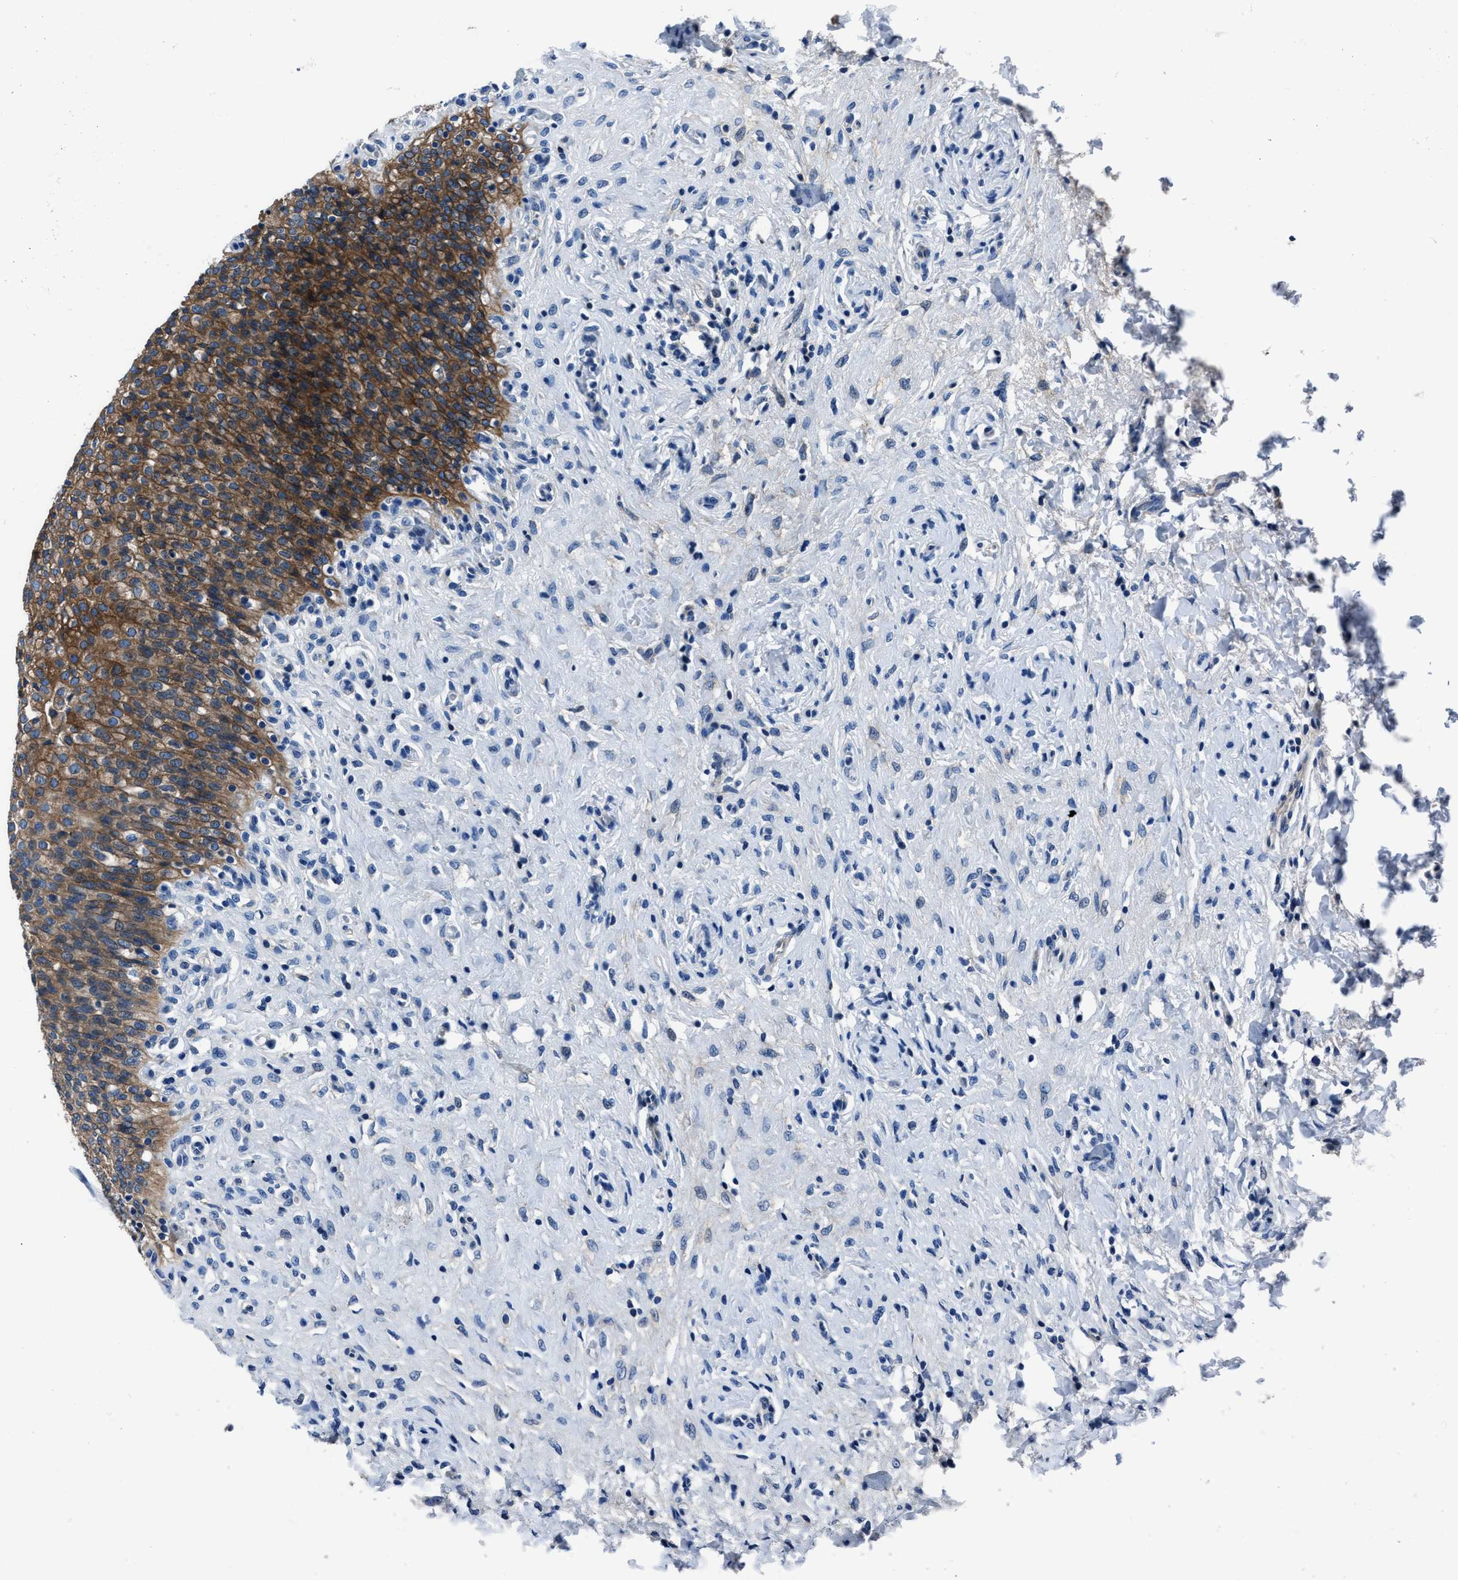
{"staining": {"intensity": "strong", "quantity": ">75%", "location": "cytoplasmic/membranous"}, "tissue": "urinary bladder", "cell_type": "Urothelial cells", "image_type": "normal", "snomed": [{"axis": "morphology", "description": "Urothelial carcinoma, High grade"}, {"axis": "topography", "description": "Urinary bladder"}], "caption": "Immunohistochemistry (IHC) staining of benign urinary bladder, which reveals high levels of strong cytoplasmic/membranous expression in approximately >75% of urothelial cells indicating strong cytoplasmic/membranous protein expression. The staining was performed using DAB (3,3'-diaminobenzidine) (brown) for protein detection and nuclei were counterstained in hematoxylin (blue).", "gene": "LMO7", "patient": {"sex": "male", "age": 46}}